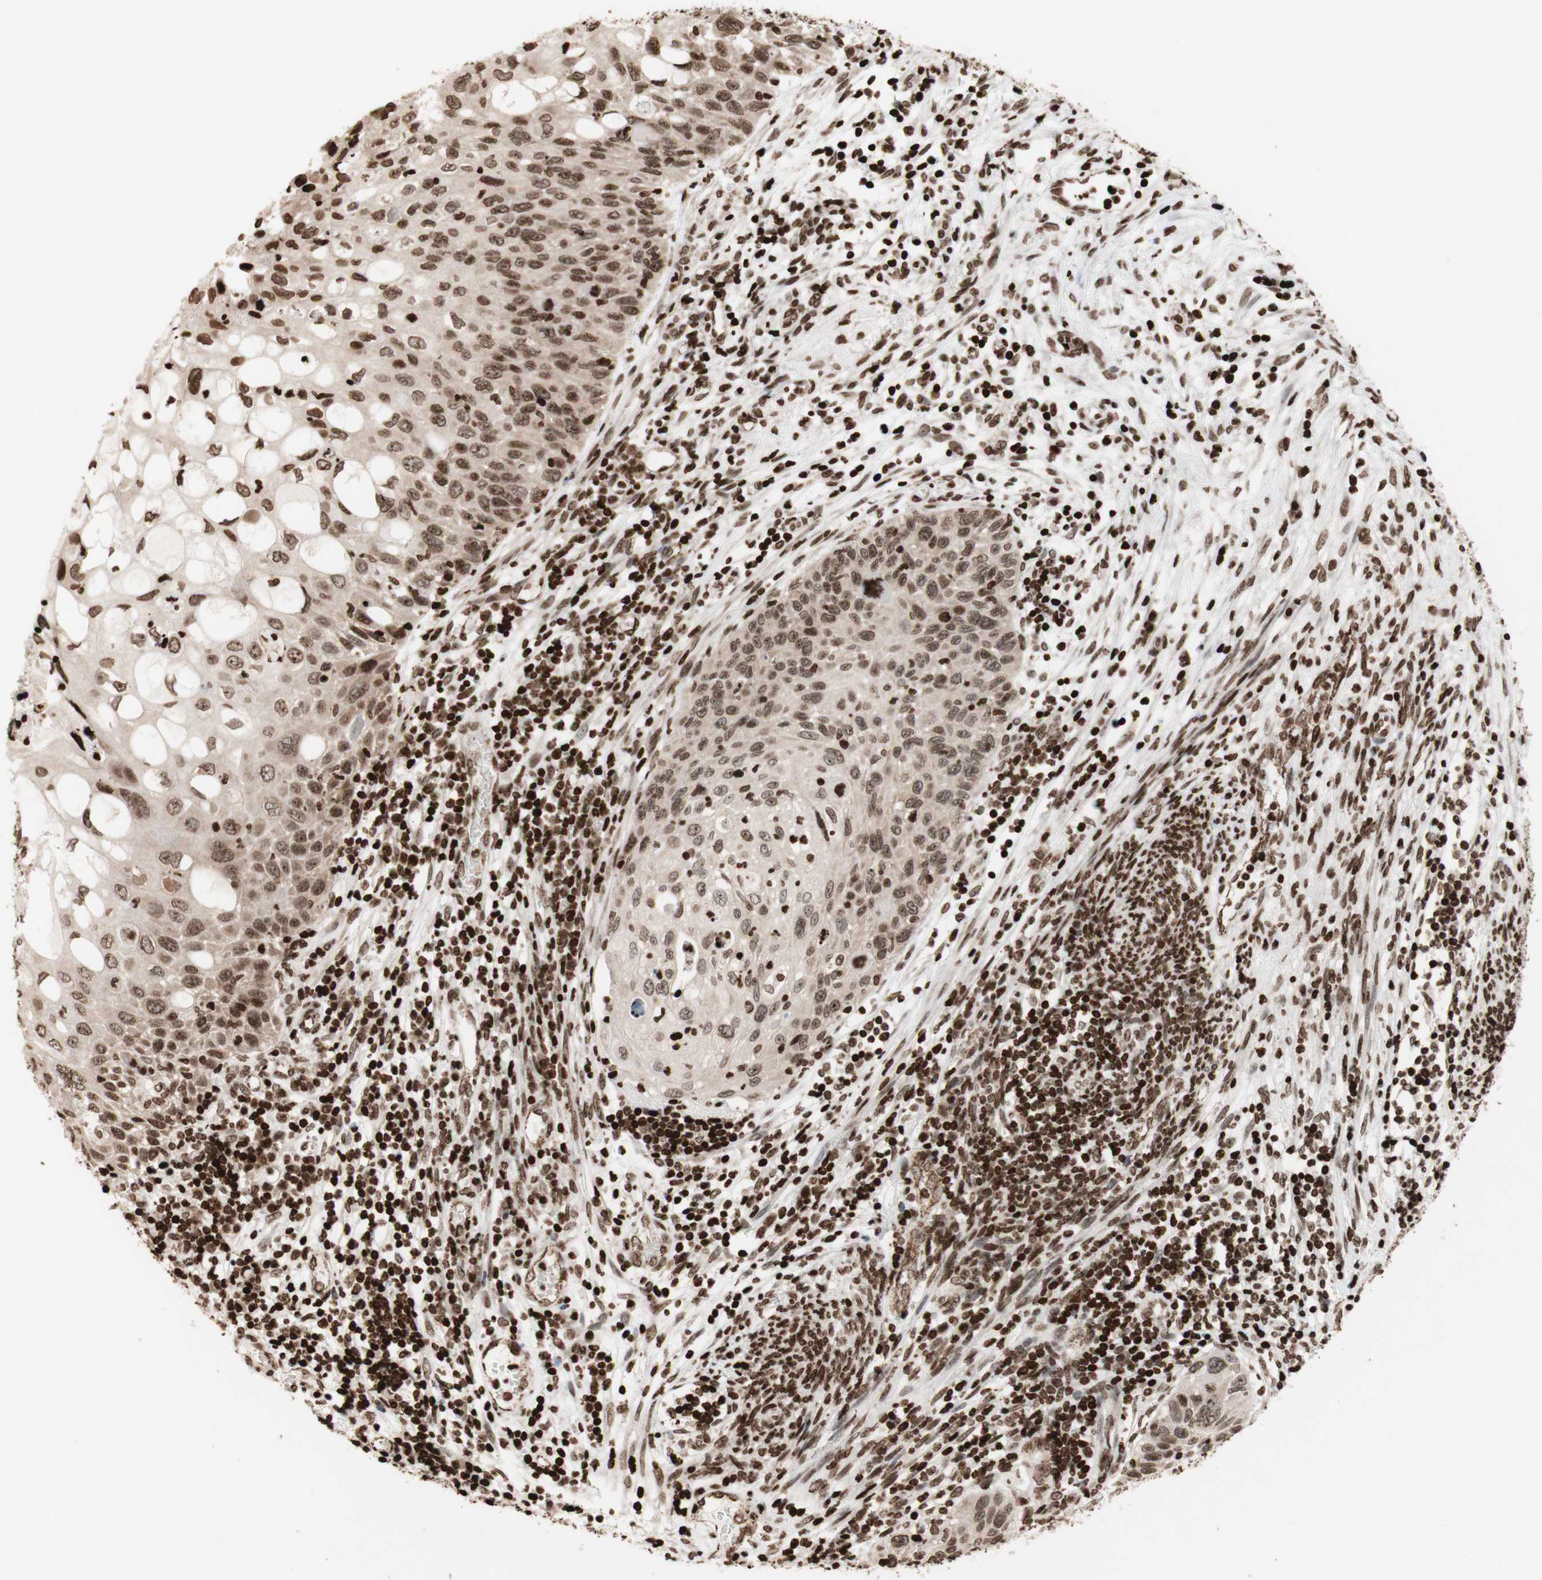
{"staining": {"intensity": "moderate", "quantity": ">75%", "location": "cytoplasmic/membranous,nuclear"}, "tissue": "cervical cancer", "cell_type": "Tumor cells", "image_type": "cancer", "snomed": [{"axis": "morphology", "description": "Squamous cell carcinoma, NOS"}, {"axis": "topography", "description": "Cervix"}], "caption": "Tumor cells exhibit medium levels of moderate cytoplasmic/membranous and nuclear expression in approximately >75% of cells in human squamous cell carcinoma (cervical).", "gene": "NCAPD2", "patient": {"sex": "female", "age": 70}}